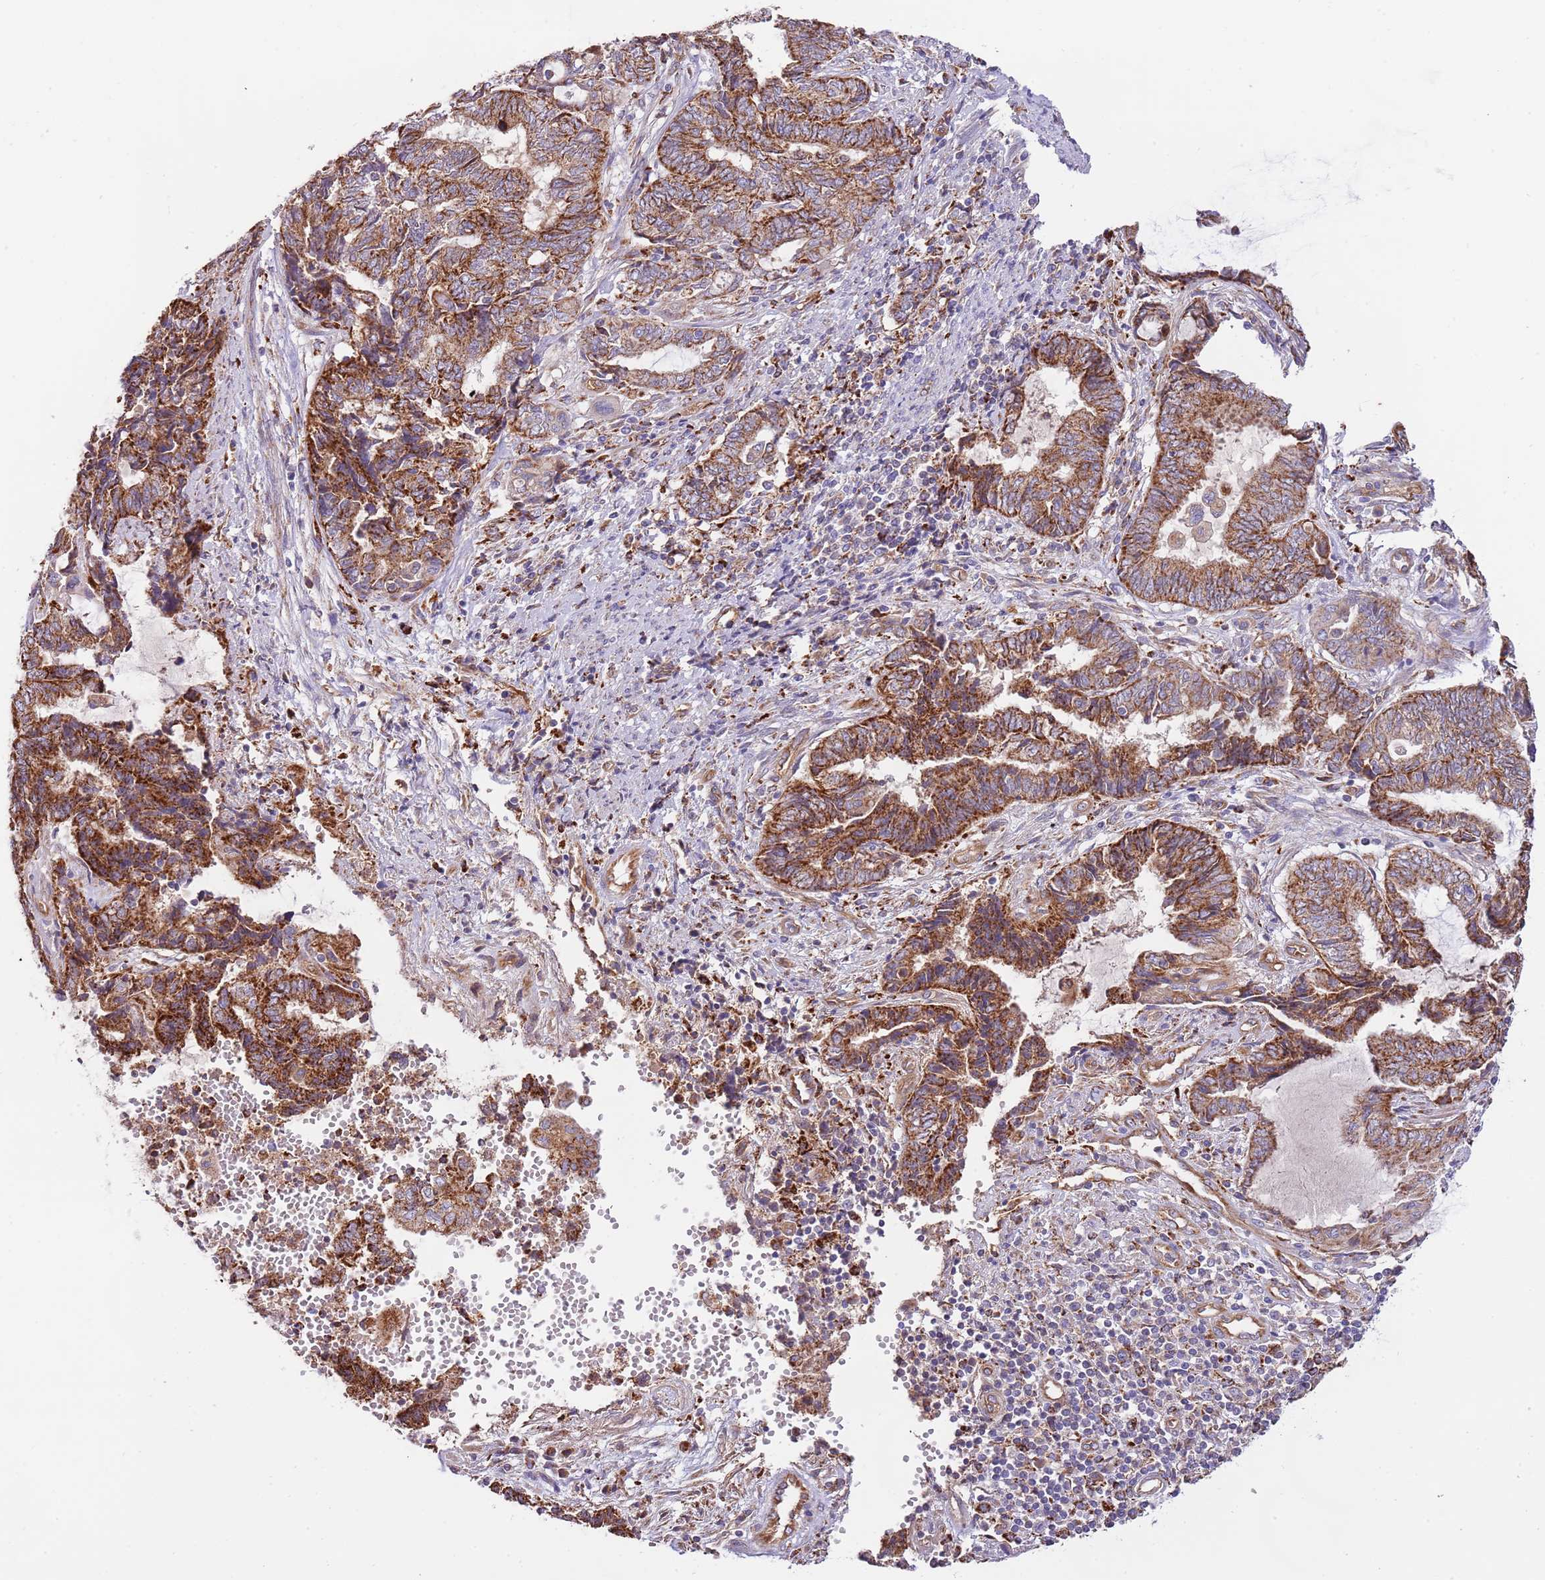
{"staining": {"intensity": "strong", "quantity": ">75%", "location": "cytoplasmic/membranous"}, "tissue": "endometrial cancer", "cell_type": "Tumor cells", "image_type": "cancer", "snomed": [{"axis": "morphology", "description": "Adenocarcinoma, NOS"}, {"axis": "topography", "description": "Uterus"}, {"axis": "topography", "description": "Endometrium"}], "caption": "The immunohistochemical stain shows strong cytoplasmic/membranous positivity in tumor cells of endometrial adenocarcinoma tissue.", "gene": "DOCK6", "patient": {"sex": "female", "age": 70}}